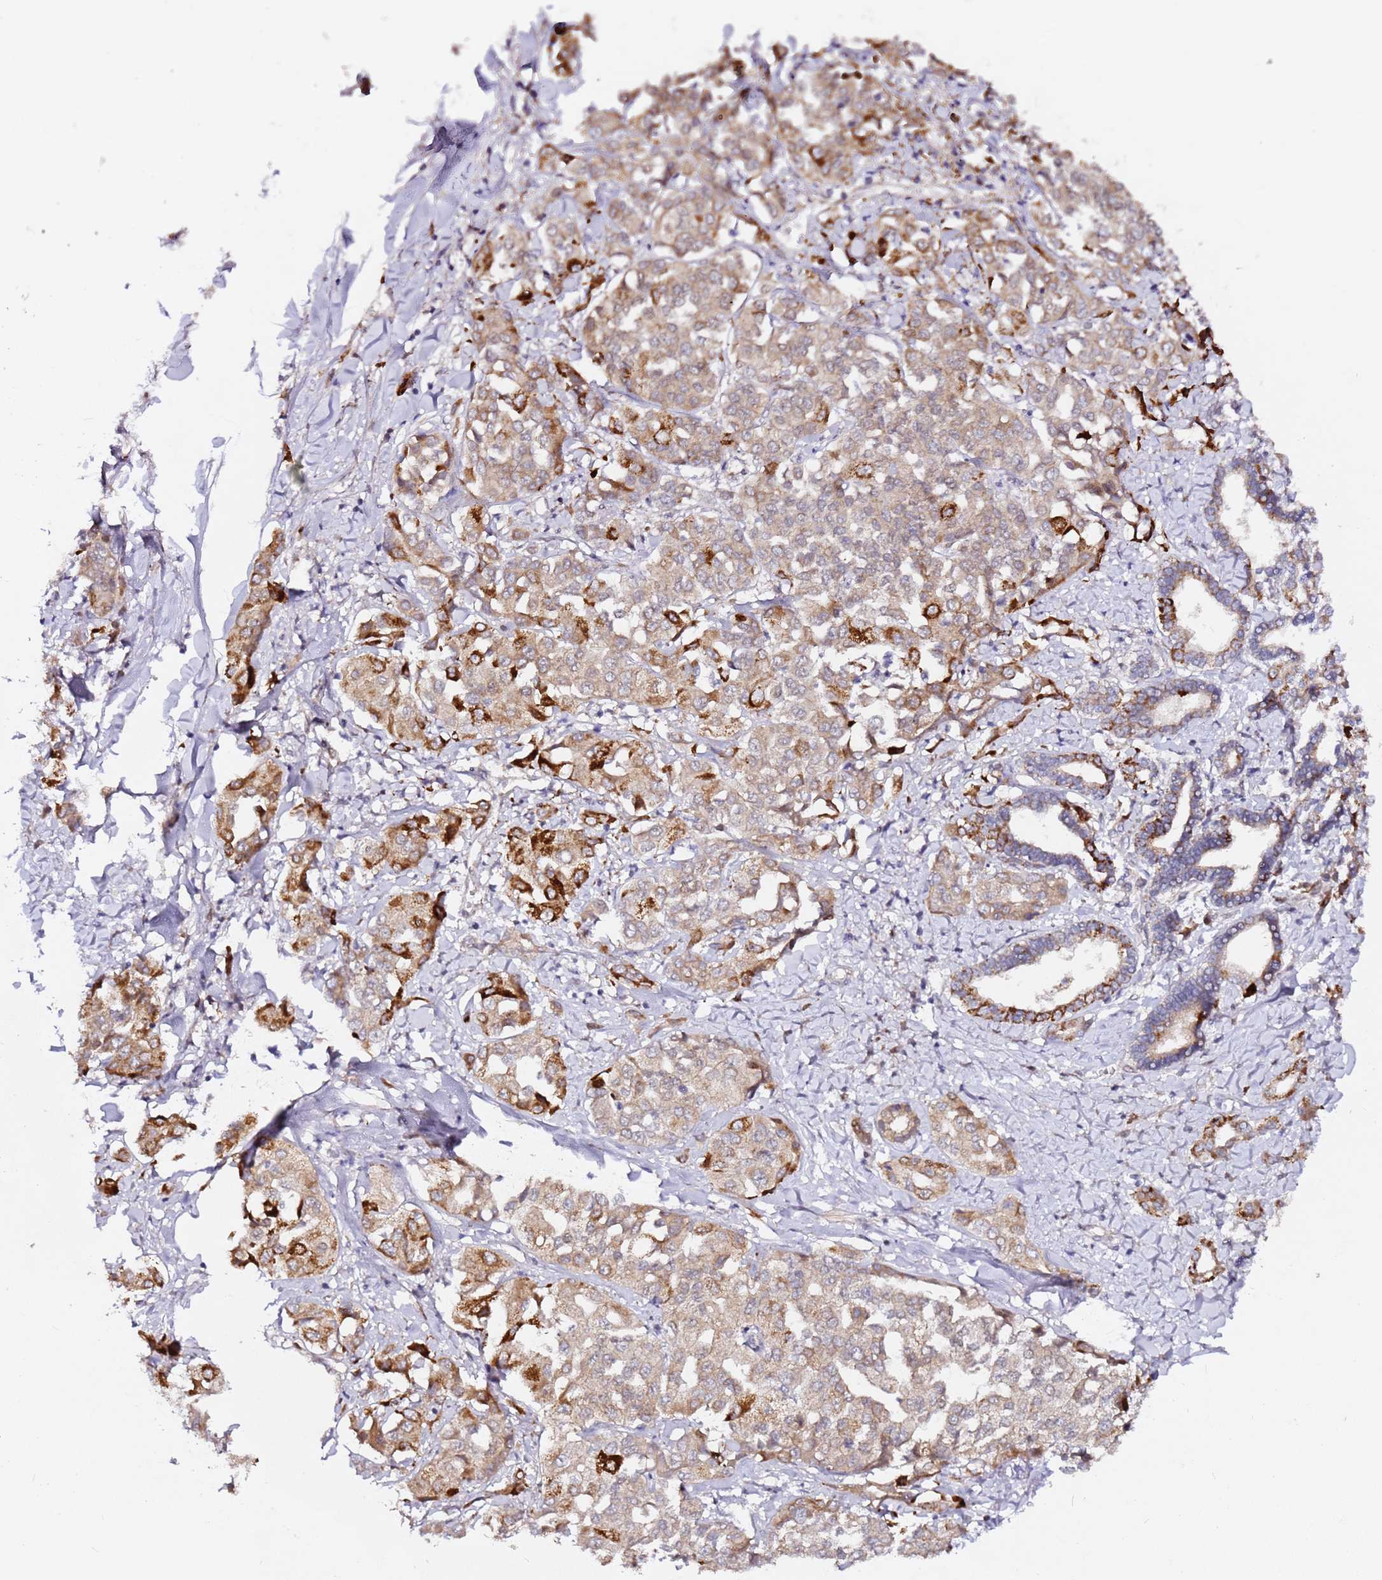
{"staining": {"intensity": "strong", "quantity": "<25%", "location": "cytoplasmic/membranous"}, "tissue": "liver cancer", "cell_type": "Tumor cells", "image_type": "cancer", "snomed": [{"axis": "morphology", "description": "Cholangiocarcinoma"}, {"axis": "topography", "description": "Liver"}], "caption": "Liver cholangiocarcinoma stained with DAB immunohistochemistry displays medium levels of strong cytoplasmic/membranous staining in approximately <25% of tumor cells.", "gene": "ALG11", "patient": {"sex": "female", "age": 77}}